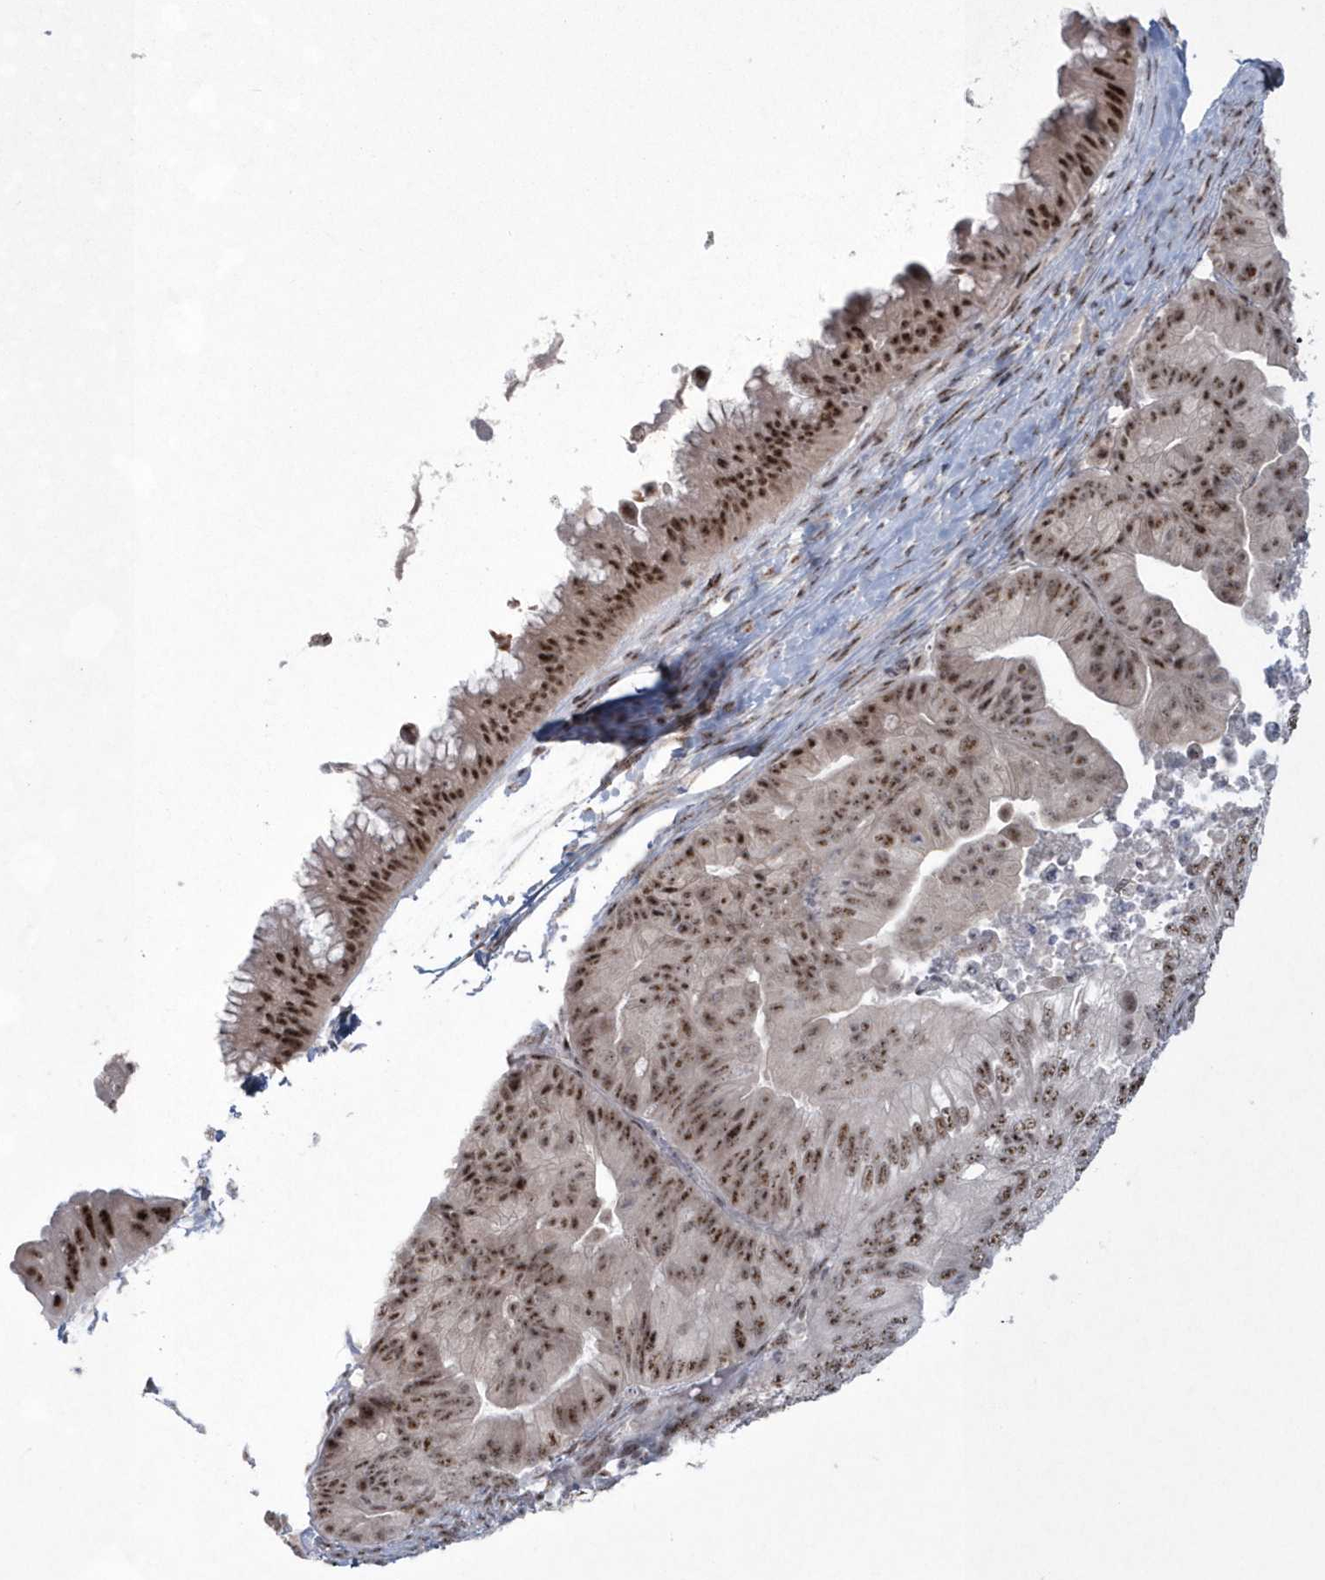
{"staining": {"intensity": "moderate", "quantity": ">75%", "location": "nuclear"}, "tissue": "ovarian cancer", "cell_type": "Tumor cells", "image_type": "cancer", "snomed": [{"axis": "morphology", "description": "Cystadenocarcinoma, mucinous, NOS"}, {"axis": "topography", "description": "Ovary"}], "caption": "DAB (3,3'-diaminobenzidine) immunohistochemical staining of ovarian cancer (mucinous cystadenocarcinoma) reveals moderate nuclear protein staining in approximately >75% of tumor cells.", "gene": "KDM6B", "patient": {"sex": "female", "age": 61}}